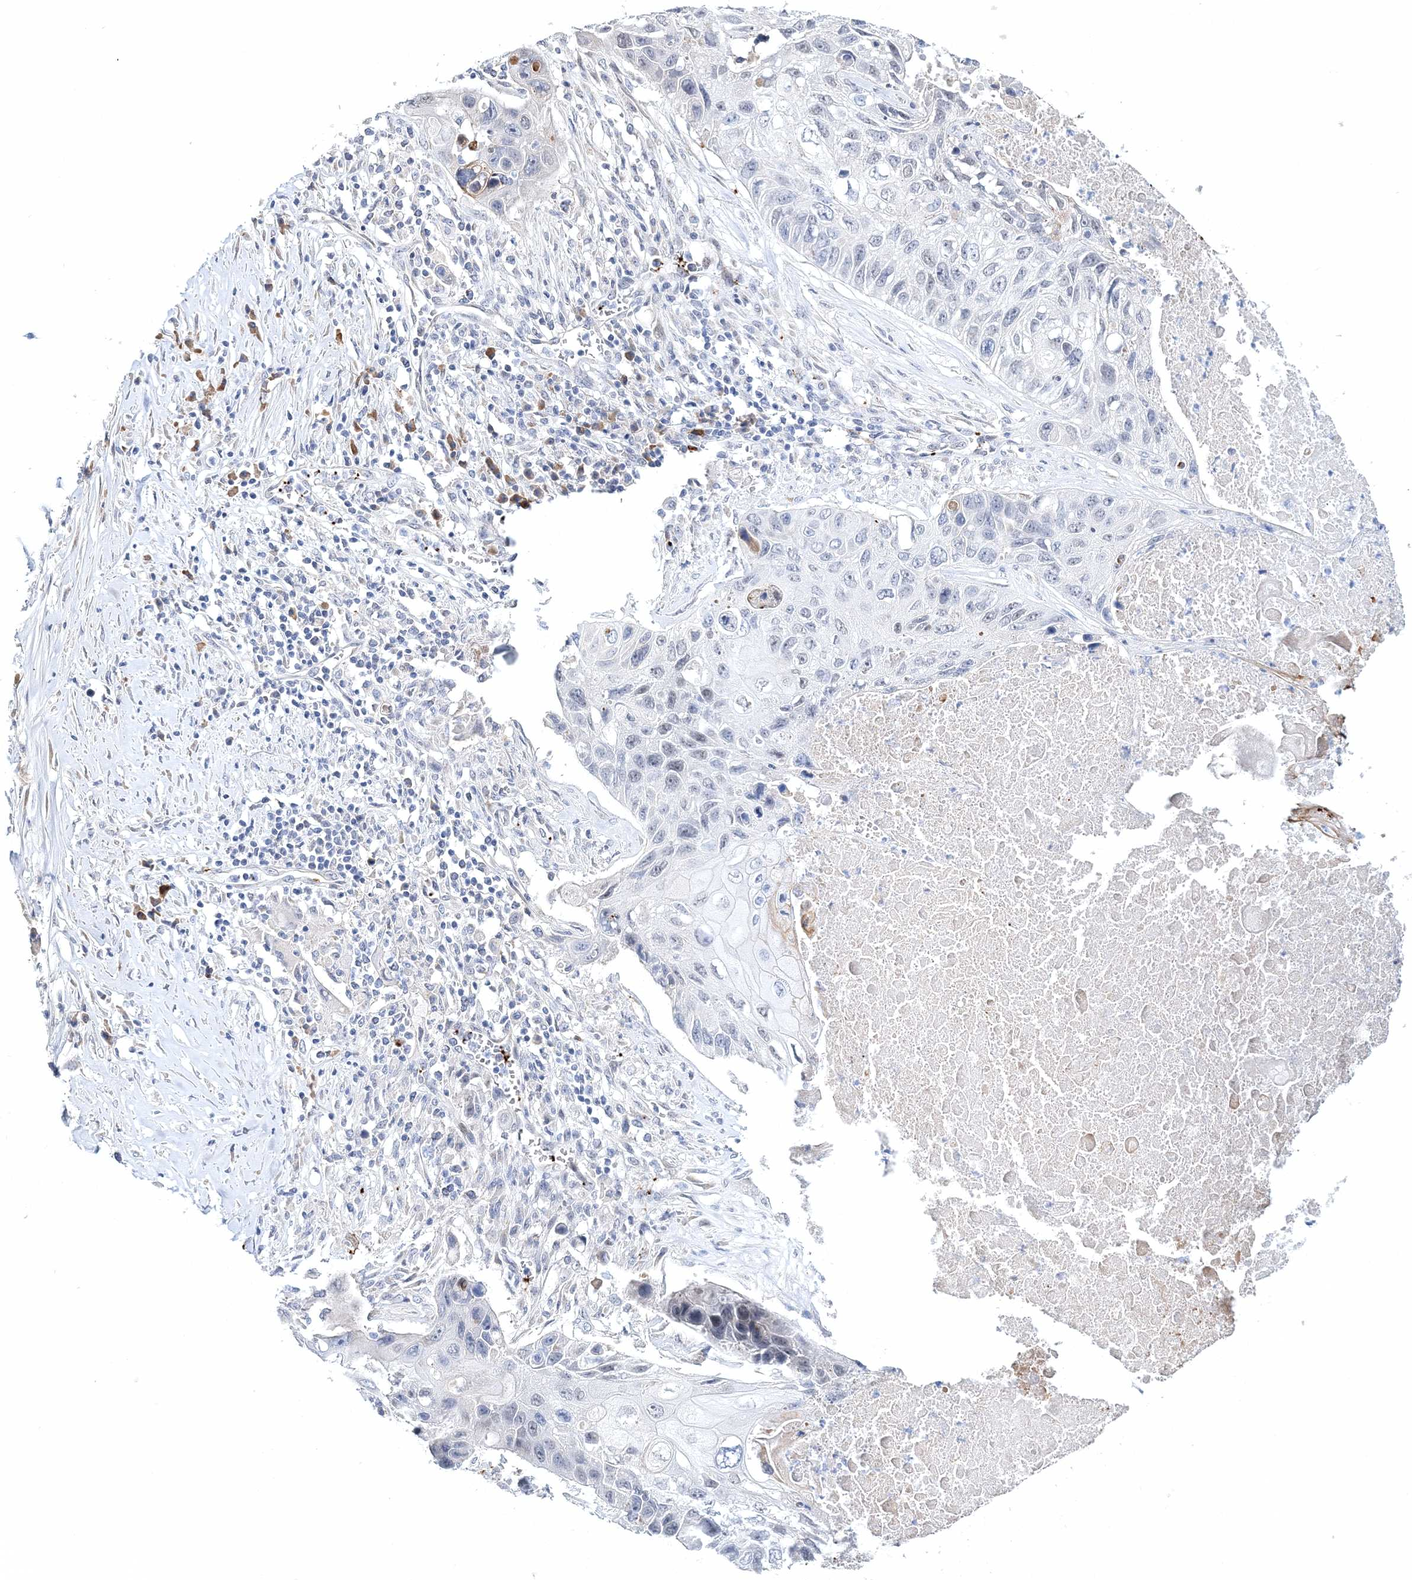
{"staining": {"intensity": "negative", "quantity": "none", "location": "none"}, "tissue": "lung cancer", "cell_type": "Tumor cells", "image_type": "cancer", "snomed": [{"axis": "morphology", "description": "Squamous cell carcinoma, NOS"}, {"axis": "topography", "description": "Lung"}], "caption": "A micrograph of human lung cancer is negative for staining in tumor cells.", "gene": "MYOZ2", "patient": {"sex": "male", "age": 61}}